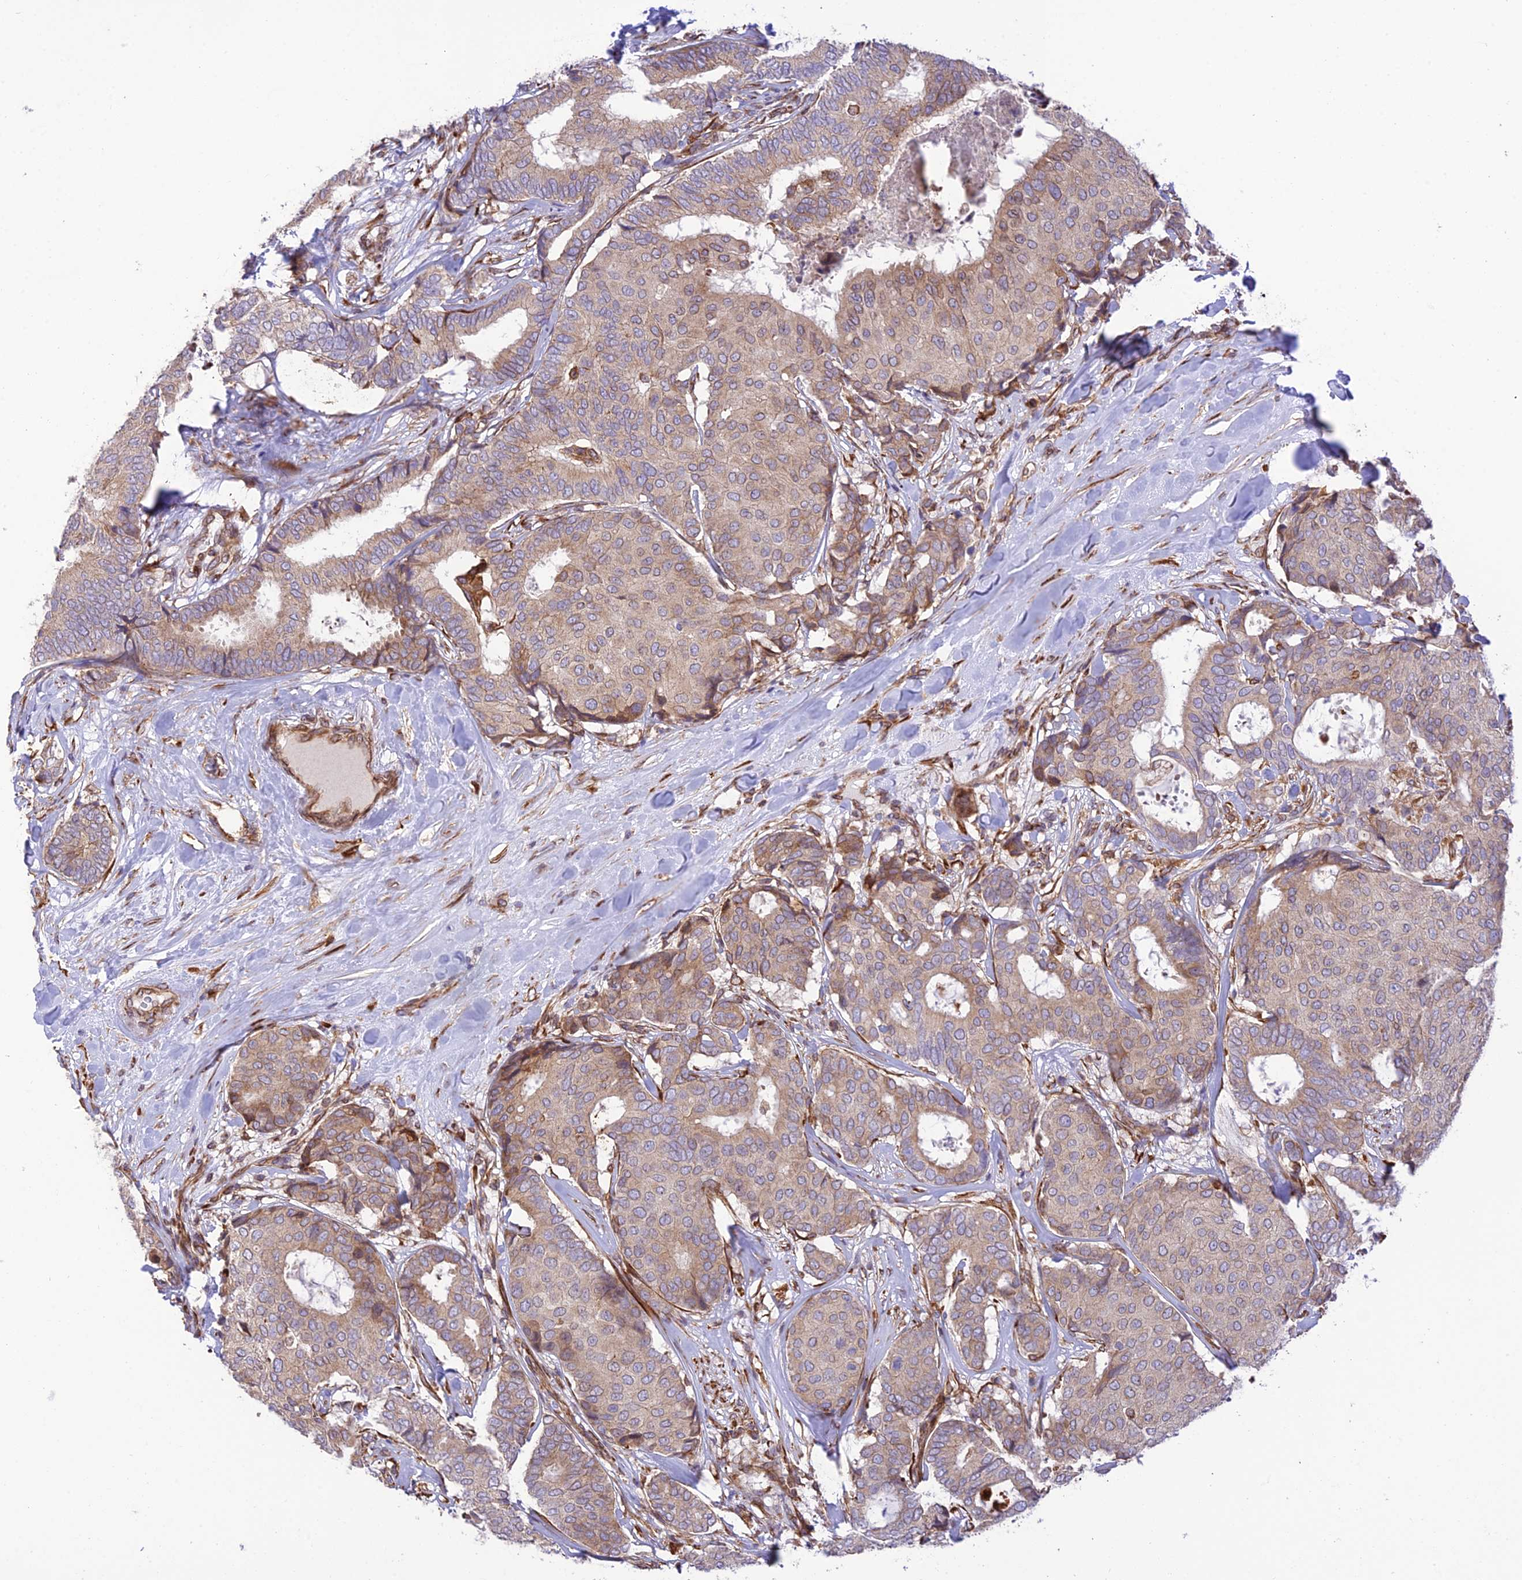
{"staining": {"intensity": "weak", "quantity": "25%-75%", "location": "cytoplasmic/membranous"}, "tissue": "breast cancer", "cell_type": "Tumor cells", "image_type": "cancer", "snomed": [{"axis": "morphology", "description": "Duct carcinoma"}, {"axis": "topography", "description": "Breast"}], "caption": "Immunohistochemistry (IHC) (DAB) staining of human infiltrating ductal carcinoma (breast) reveals weak cytoplasmic/membranous protein expression in approximately 25%-75% of tumor cells.", "gene": "EXOC3L4", "patient": {"sex": "female", "age": 75}}